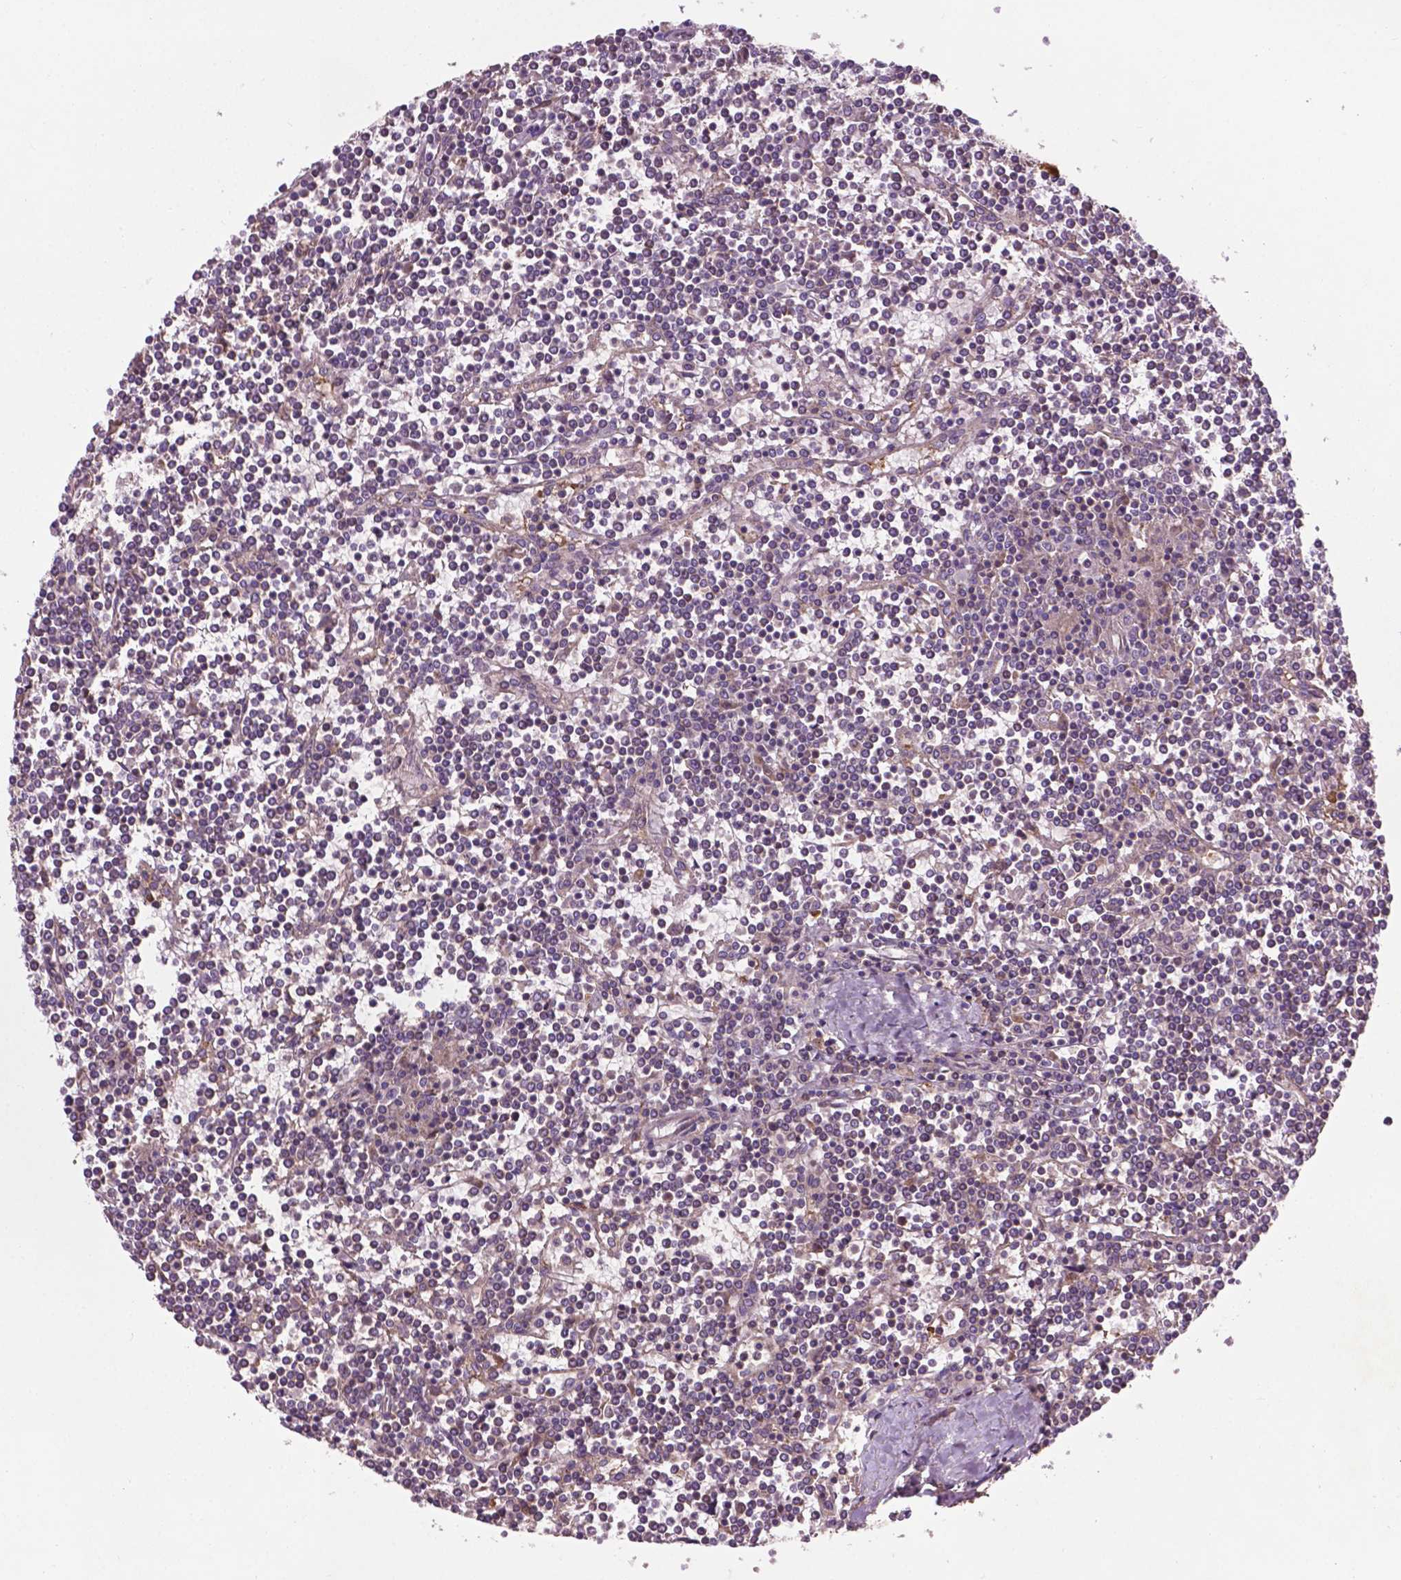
{"staining": {"intensity": "negative", "quantity": "none", "location": "none"}, "tissue": "lymphoma", "cell_type": "Tumor cells", "image_type": "cancer", "snomed": [{"axis": "morphology", "description": "Malignant lymphoma, non-Hodgkin's type, Low grade"}, {"axis": "topography", "description": "Spleen"}], "caption": "An immunohistochemistry (IHC) image of lymphoma is shown. There is no staining in tumor cells of lymphoma.", "gene": "GJA9", "patient": {"sex": "female", "age": 19}}